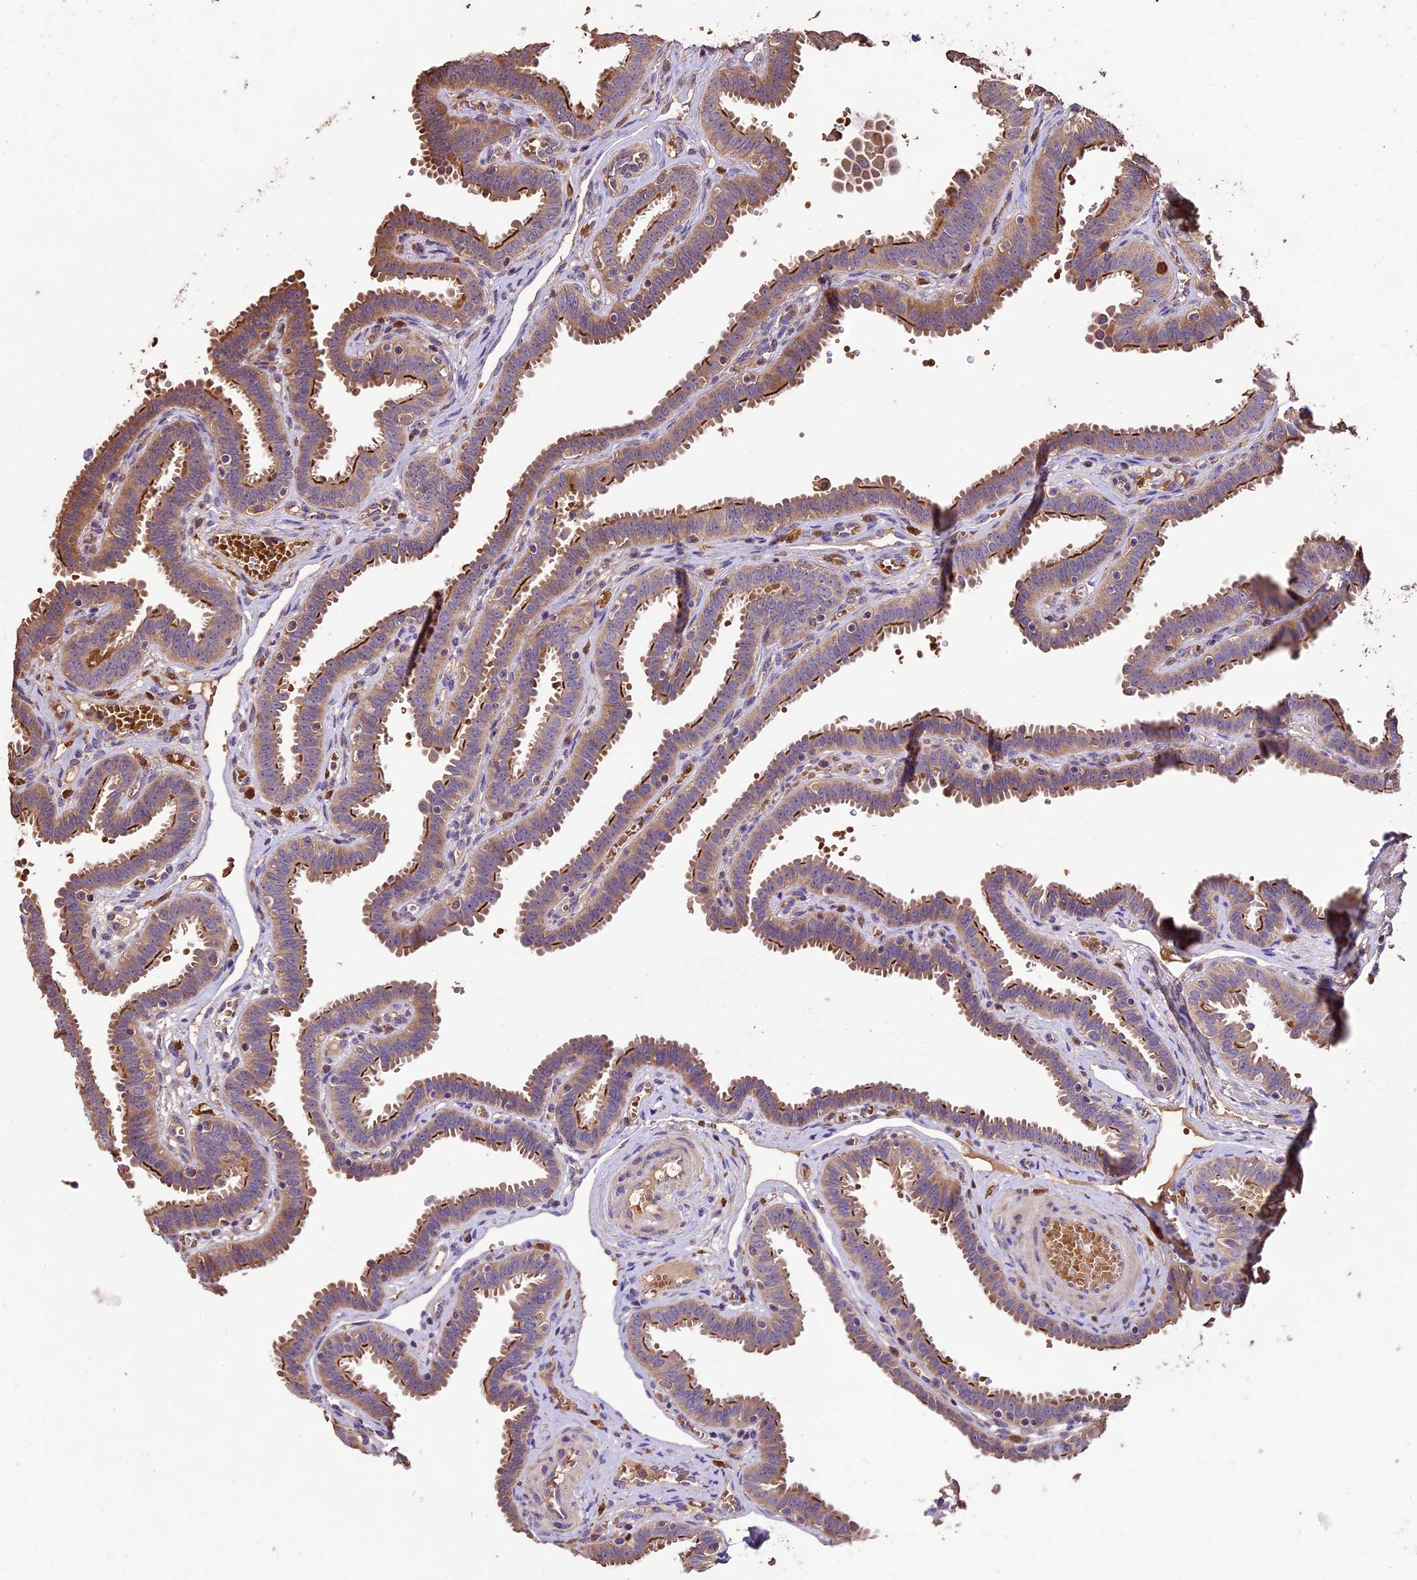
{"staining": {"intensity": "moderate", "quantity": ">75%", "location": "cytoplasmic/membranous"}, "tissue": "fallopian tube", "cell_type": "Glandular cells", "image_type": "normal", "snomed": [{"axis": "morphology", "description": "Normal tissue, NOS"}, {"axis": "topography", "description": "Fallopian tube"}], "caption": "The histopathology image demonstrates immunohistochemical staining of normal fallopian tube. There is moderate cytoplasmic/membranous expression is present in about >75% of glandular cells.", "gene": "CRLF1", "patient": {"sex": "female", "age": 37}}